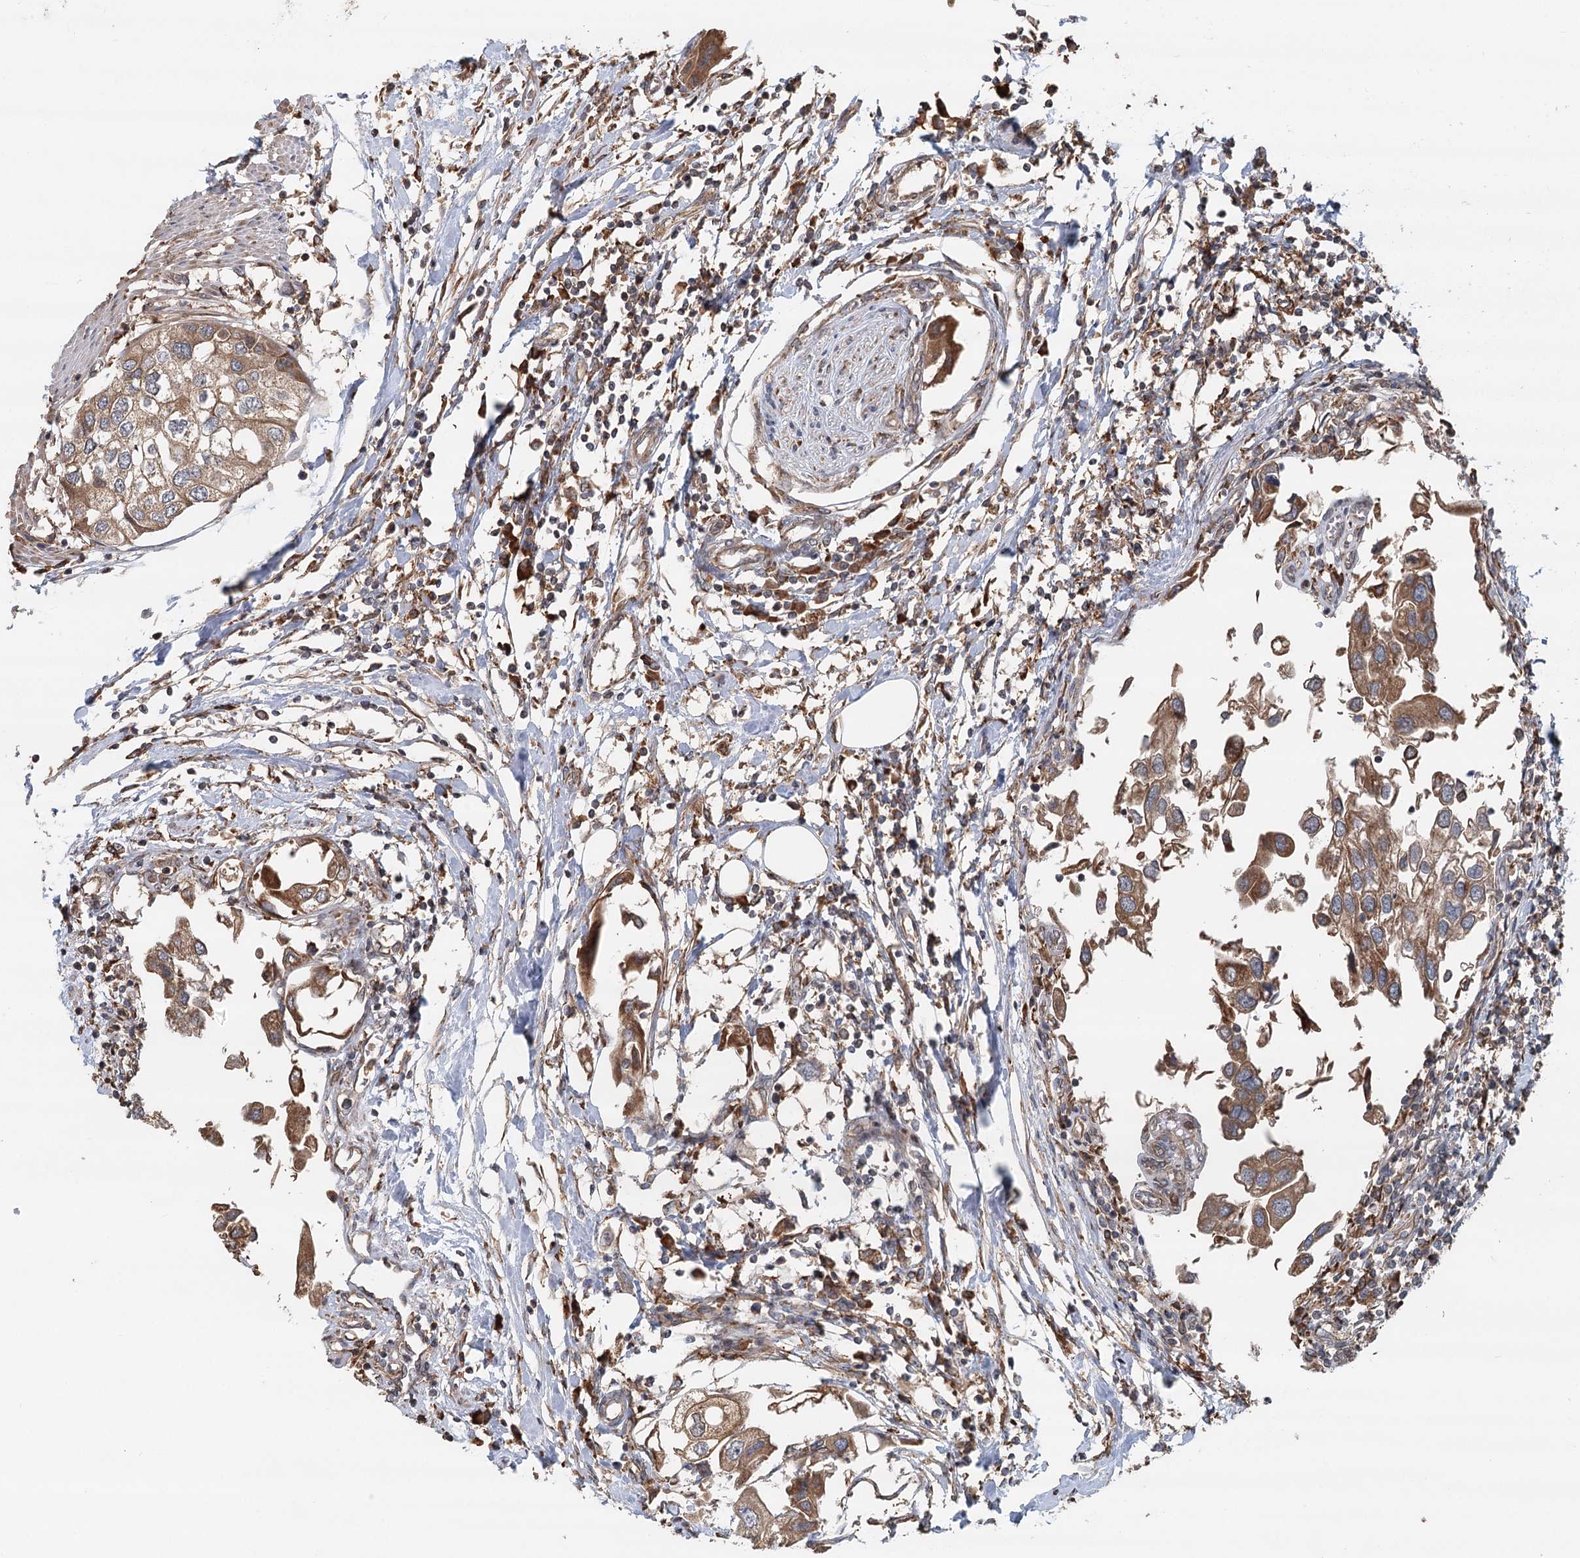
{"staining": {"intensity": "moderate", "quantity": ">75%", "location": "cytoplasmic/membranous"}, "tissue": "urothelial cancer", "cell_type": "Tumor cells", "image_type": "cancer", "snomed": [{"axis": "morphology", "description": "Urothelial carcinoma, High grade"}, {"axis": "topography", "description": "Urinary bladder"}], "caption": "IHC staining of urothelial carcinoma (high-grade), which reveals medium levels of moderate cytoplasmic/membranous positivity in approximately >75% of tumor cells indicating moderate cytoplasmic/membranous protein positivity. The staining was performed using DAB (3,3'-diaminobenzidine) (brown) for protein detection and nuclei were counterstained in hematoxylin (blue).", "gene": "RNF111", "patient": {"sex": "male", "age": 64}}